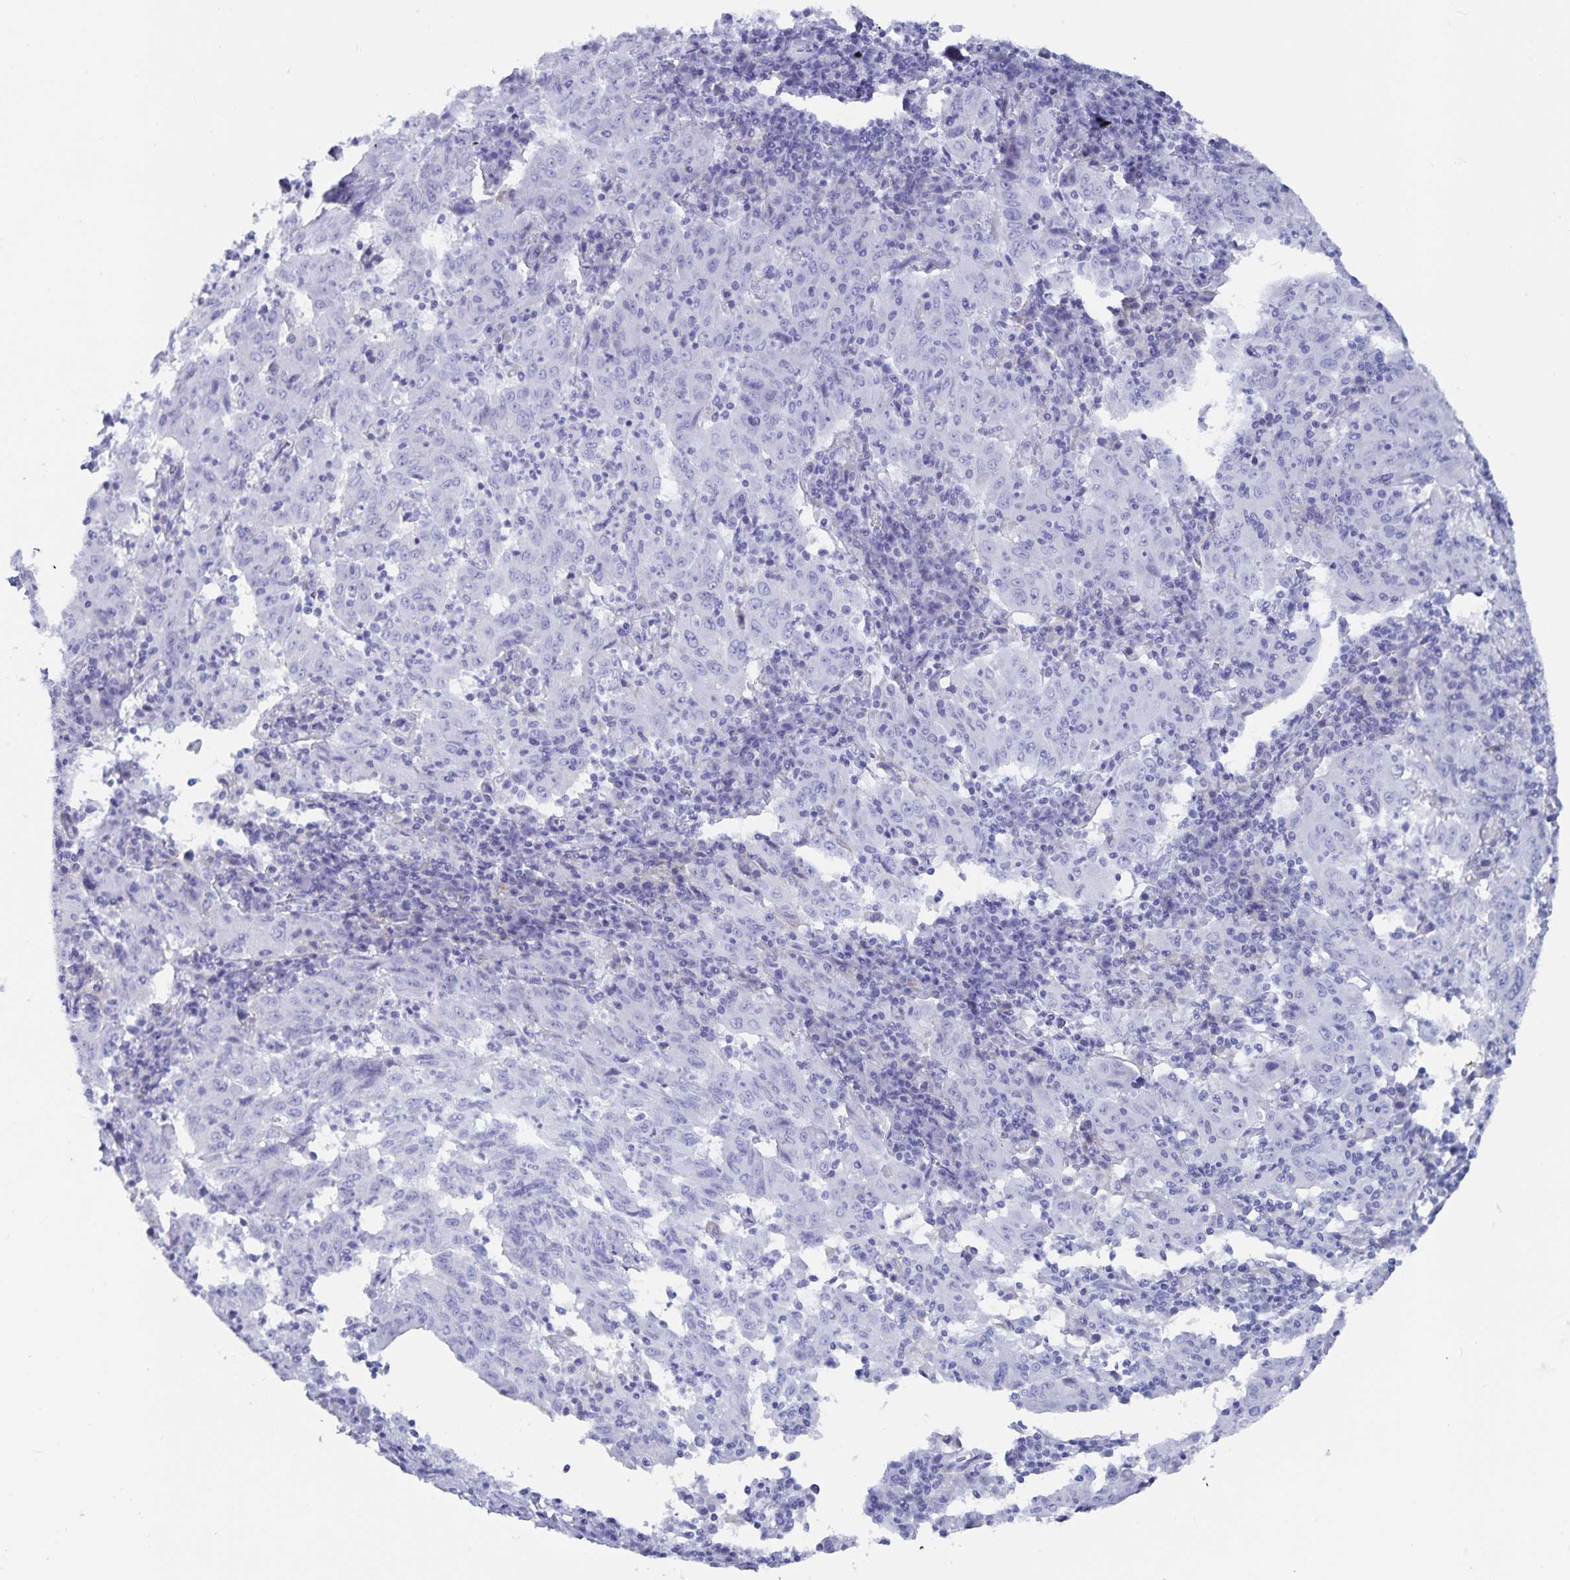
{"staining": {"intensity": "negative", "quantity": "none", "location": "none"}, "tissue": "pancreatic cancer", "cell_type": "Tumor cells", "image_type": "cancer", "snomed": [{"axis": "morphology", "description": "Adenocarcinoma, NOS"}, {"axis": "topography", "description": "Pancreas"}], "caption": "The photomicrograph demonstrates no significant expression in tumor cells of pancreatic cancer.", "gene": "C19orf73", "patient": {"sex": "male", "age": 63}}